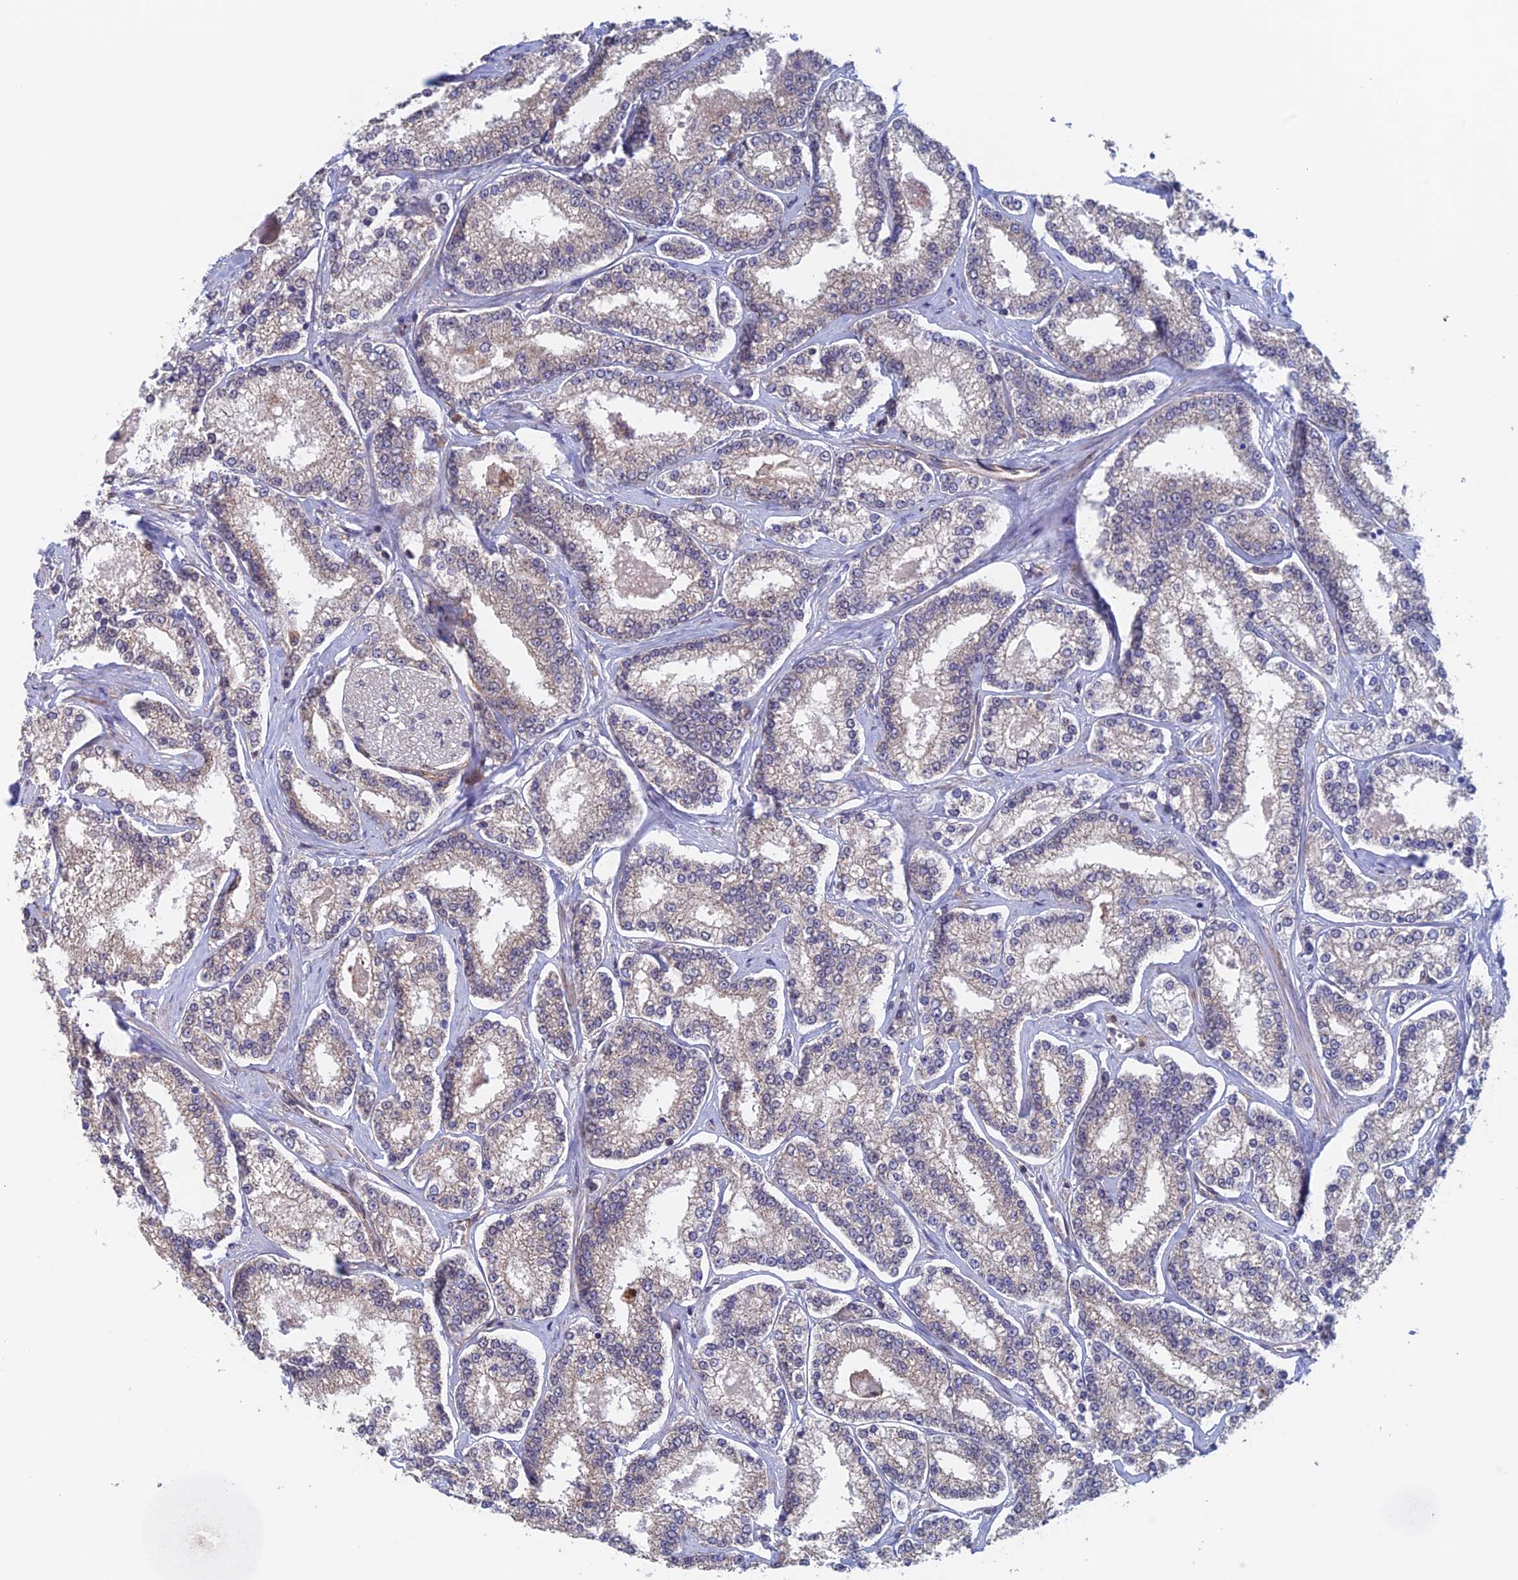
{"staining": {"intensity": "weak", "quantity": "25%-75%", "location": "cytoplasmic/membranous"}, "tissue": "prostate cancer", "cell_type": "Tumor cells", "image_type": "cancer", "snomed": [{"axis": "morphology", "description": "Normal tissue, NOS"}, {"axis": "morphology", "description": "Adenocarcinoma, High grade"}, {"axis": "topography", "description": "Prostate"}], "caption": "High-power microscopy captured an IHC image of prostate cancer (high-grade adenocarcinoma), revealing weak cytoplasmic/membranous staining in about 25%-75% of tumor cells.", "gene": "NUDT16L1", "patient": {"sex": "male", "age": 83}}